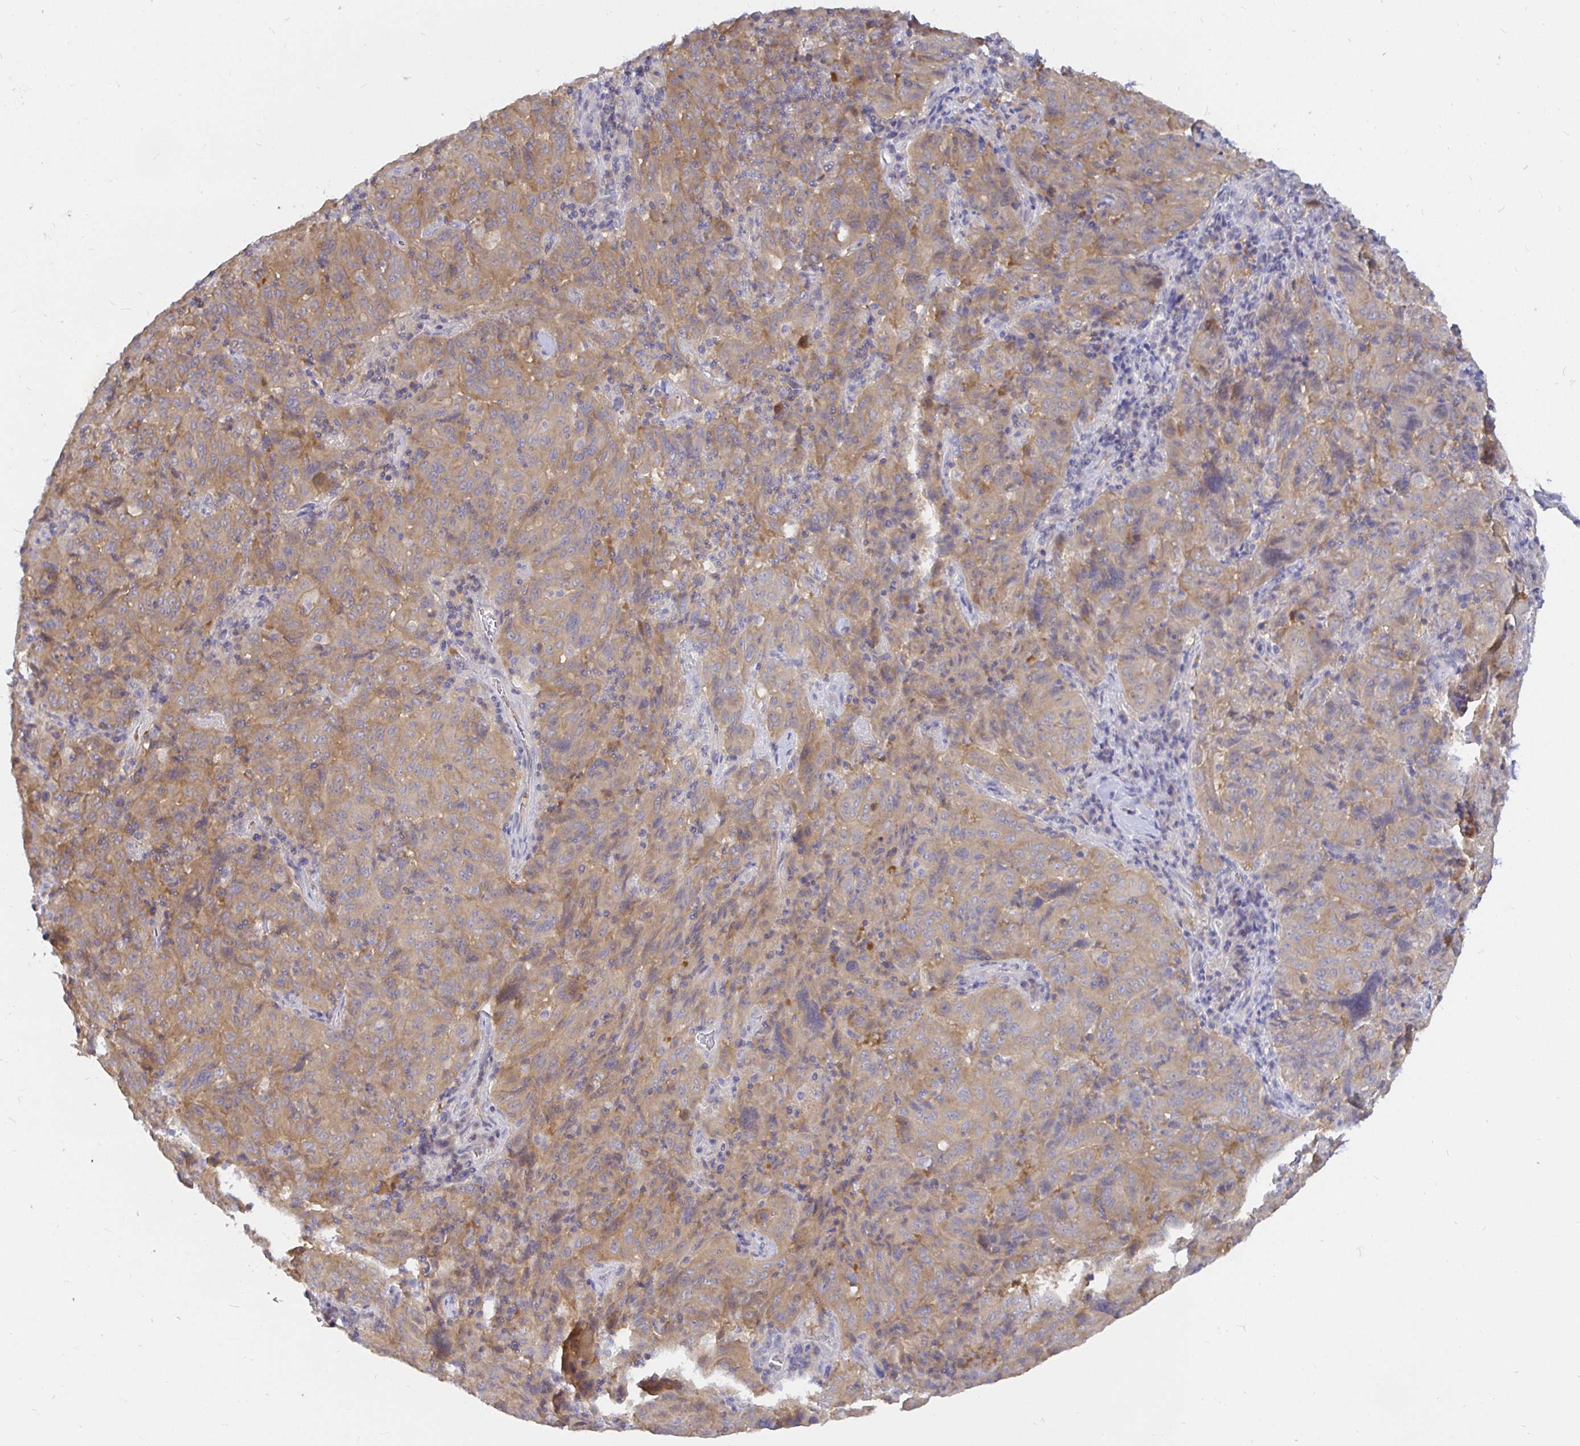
{"staining": {"intensity": "weak", "quantity": ">75%", "location": "cytoplasmic/membranous"}, "tissue": "pancreatic cancer", "cell_type": "Tumor cells", "image_type": "cancer", "snomed": [{"axis": "morphology", "description": "Adenocarcinoma, NOS"}, {"axis": "topography", "description": "Pancreas"}], "caption": "Protein expression analysis of human pancreatic cancer (adenocarcinoma) reveals weak cytoplasmic/membranous positivity in approximately >75% of tumor cells.", "gene": "KIF21A", "patient": {"sex": "male", "age": 63}}